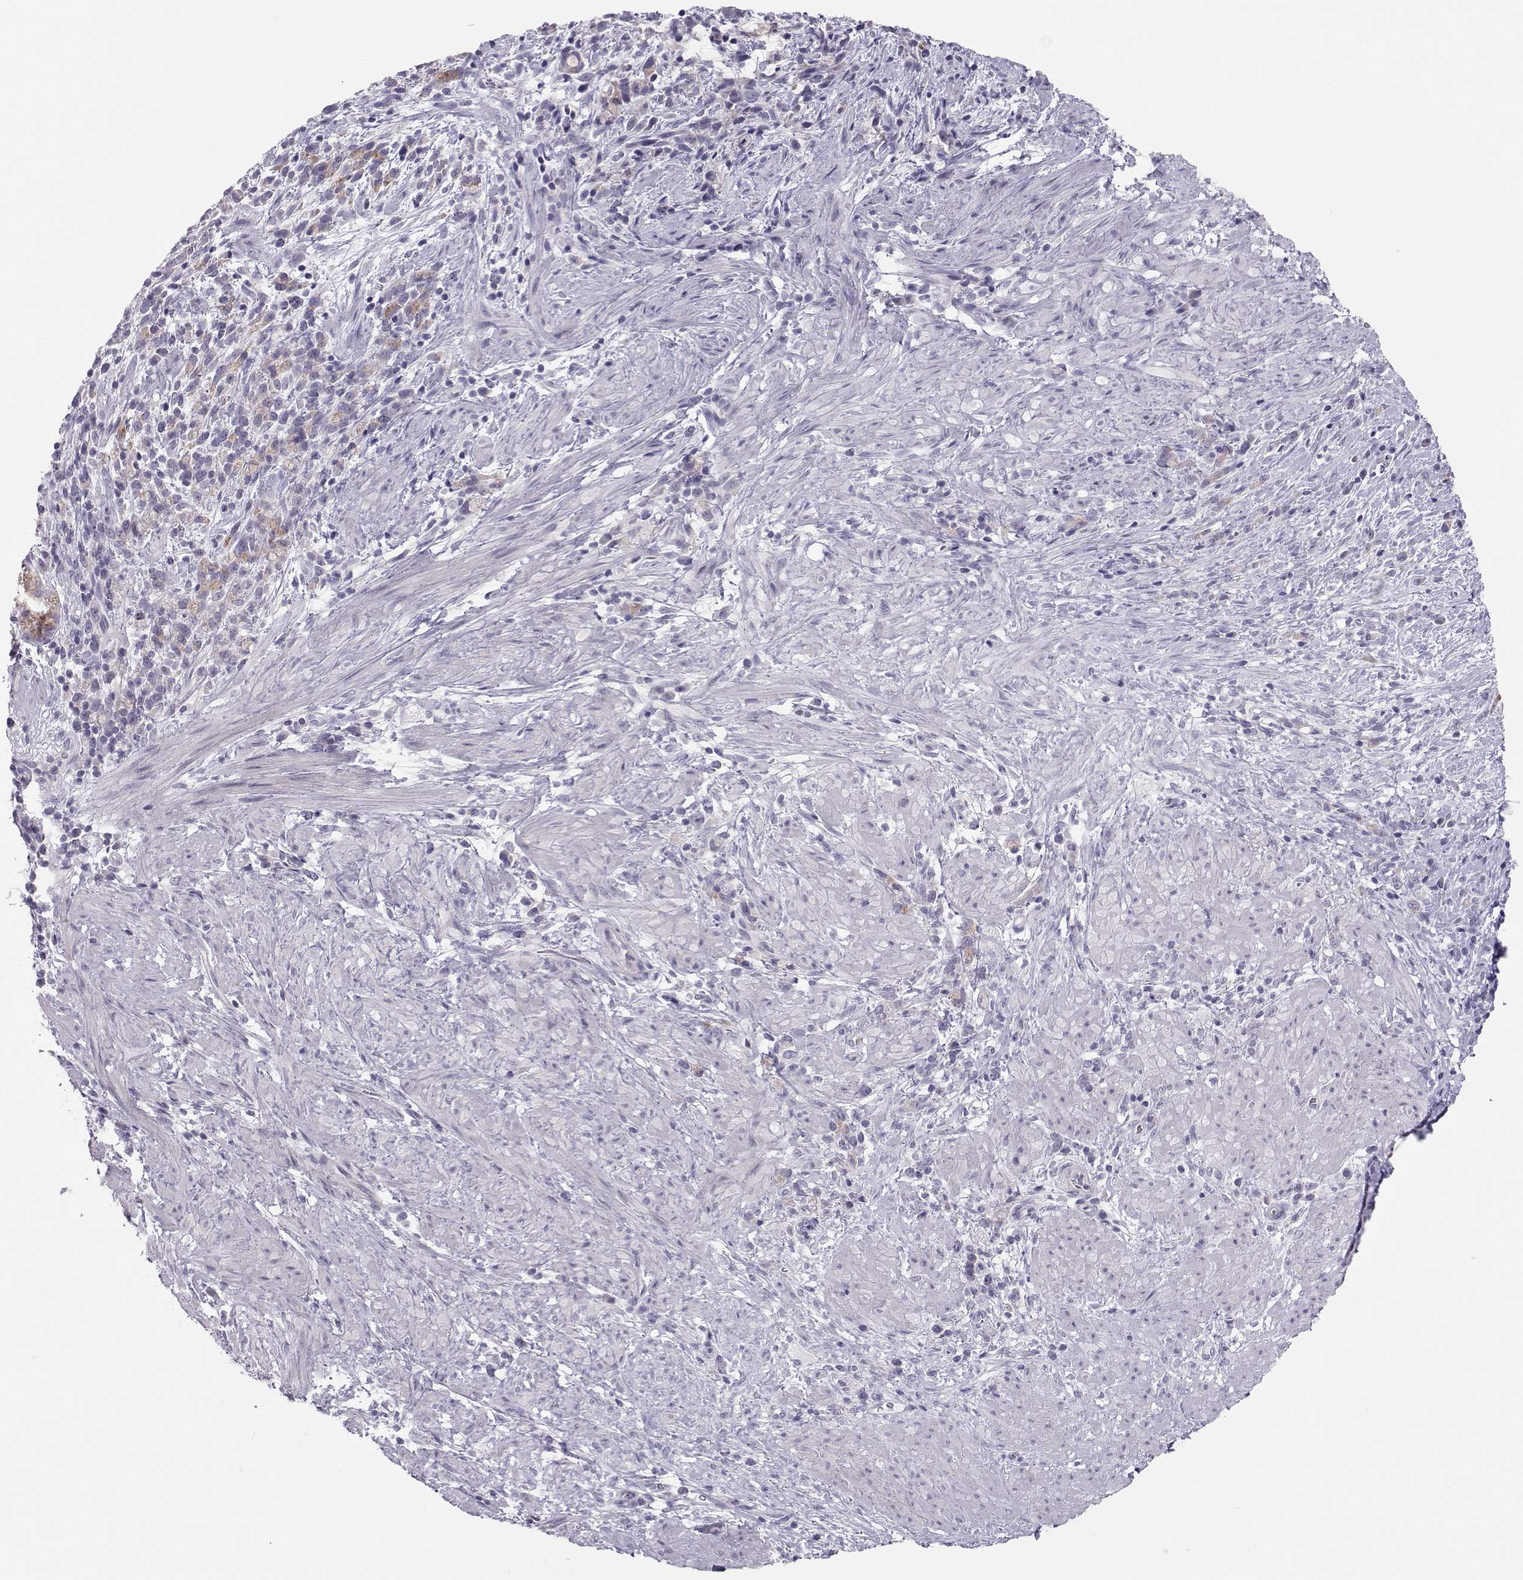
{"staining": {"intensity": "weak", "quantity": "25%-75%", "location": "cytoplasmic/membranous"}, "tissue": "stomach cancer", "cell_type": "Tumor cells", "image_type": "cancer", "snomed": [{"axis": "morphology", "description": "Adenocarcinoma, NOS"}, {"axis": "topography", "description": "Stomach"}], "caption": "Stomach cancer was stained to show a protein in brown. There is low levels of weak cytoplasmic/membranous positivity in approximately 25%-75% of tumor cells.", "gene": "TRPM7", "patient": {"sex": "female", "age": 57}}